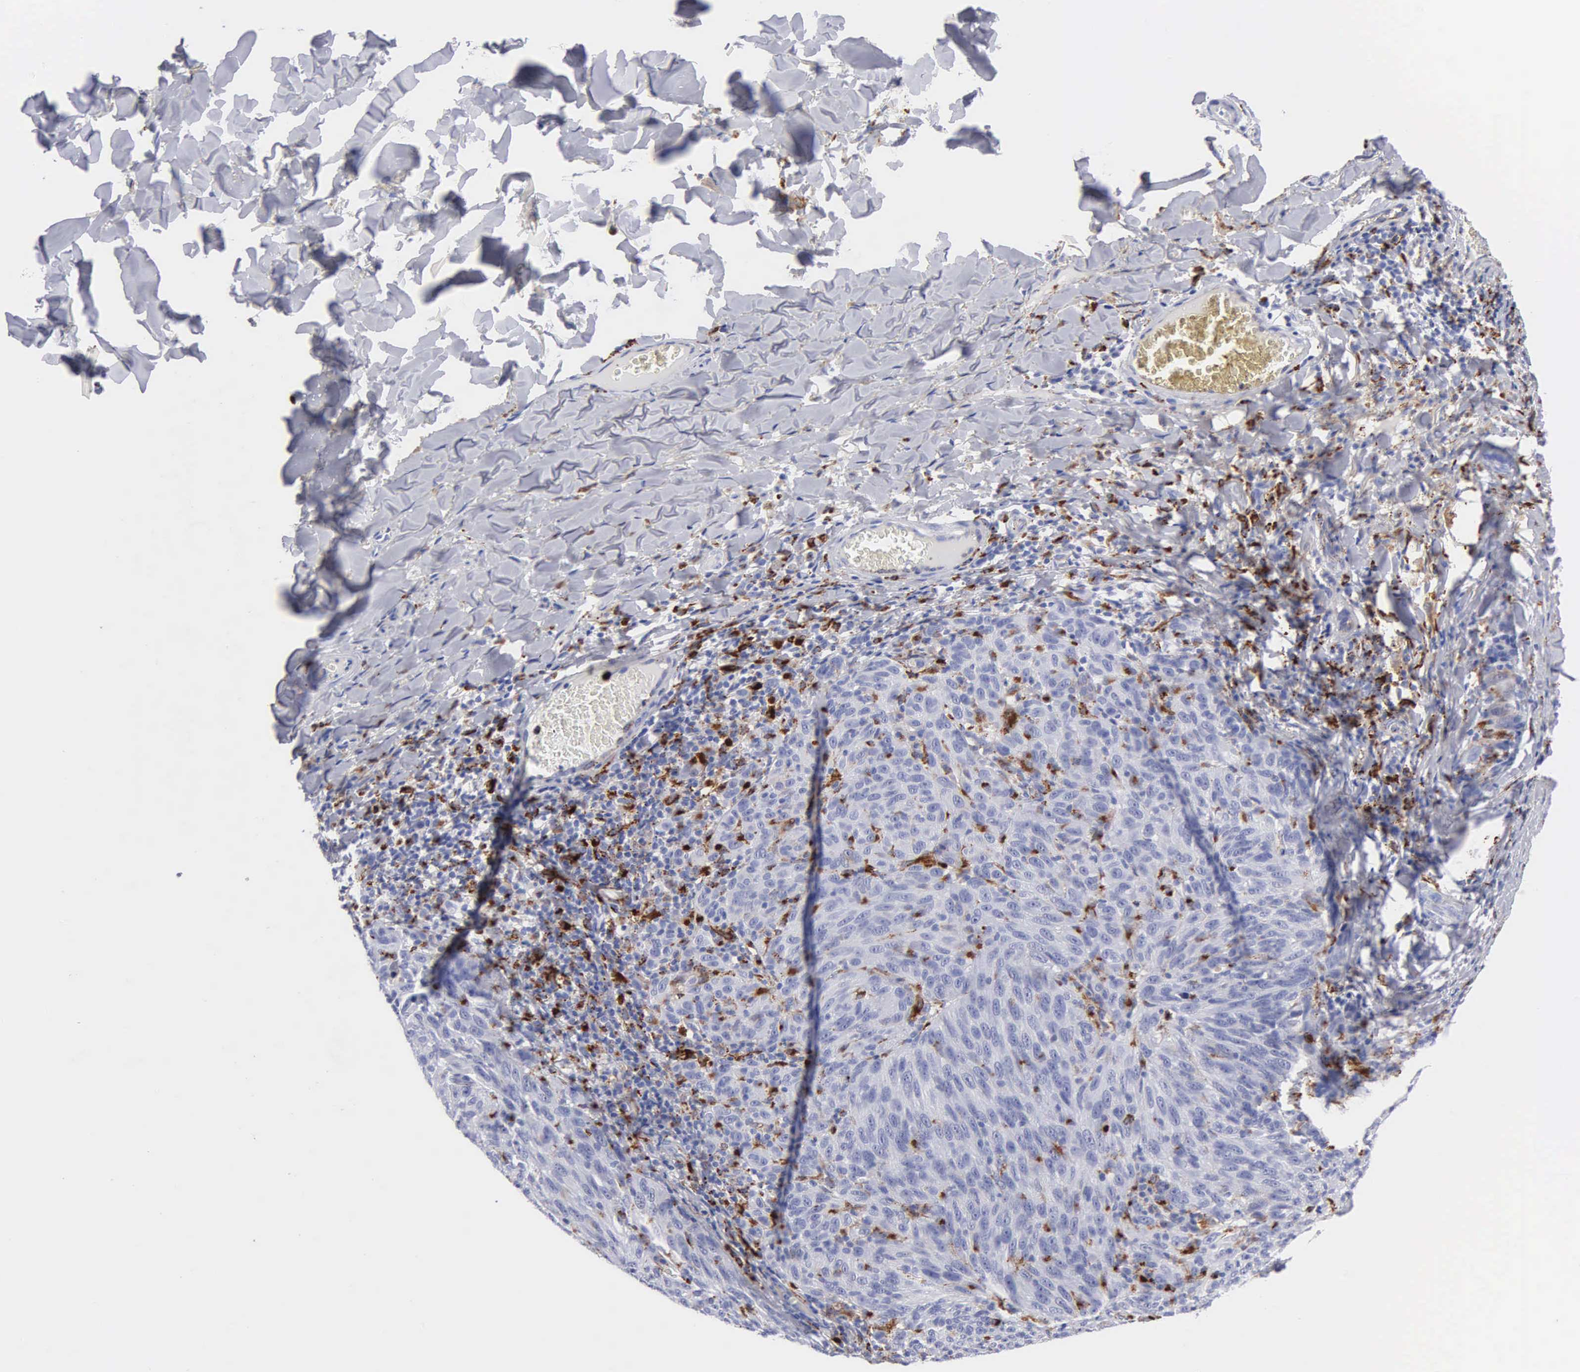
{"staining": {"intensity": "moderate", "quantity": "<25%", "location": "cytoplasmic/membranous"}, "tissue": "melanoma", "cell_type": "Tumor cells", "image_type": "cancer", "snomed": [{"axis": "morphology", "description": "Malignant melanoma, NOS"}, {"axis": "topography", "description": "Skin"}], "caption": "A low amount of moderate cytoplasmic/membranous expression is appreciated in about <25% of tumor cells in malignant melanoma tissue.", "gene": "CTSH", "patient": {"sex": "male", "age": 76}}